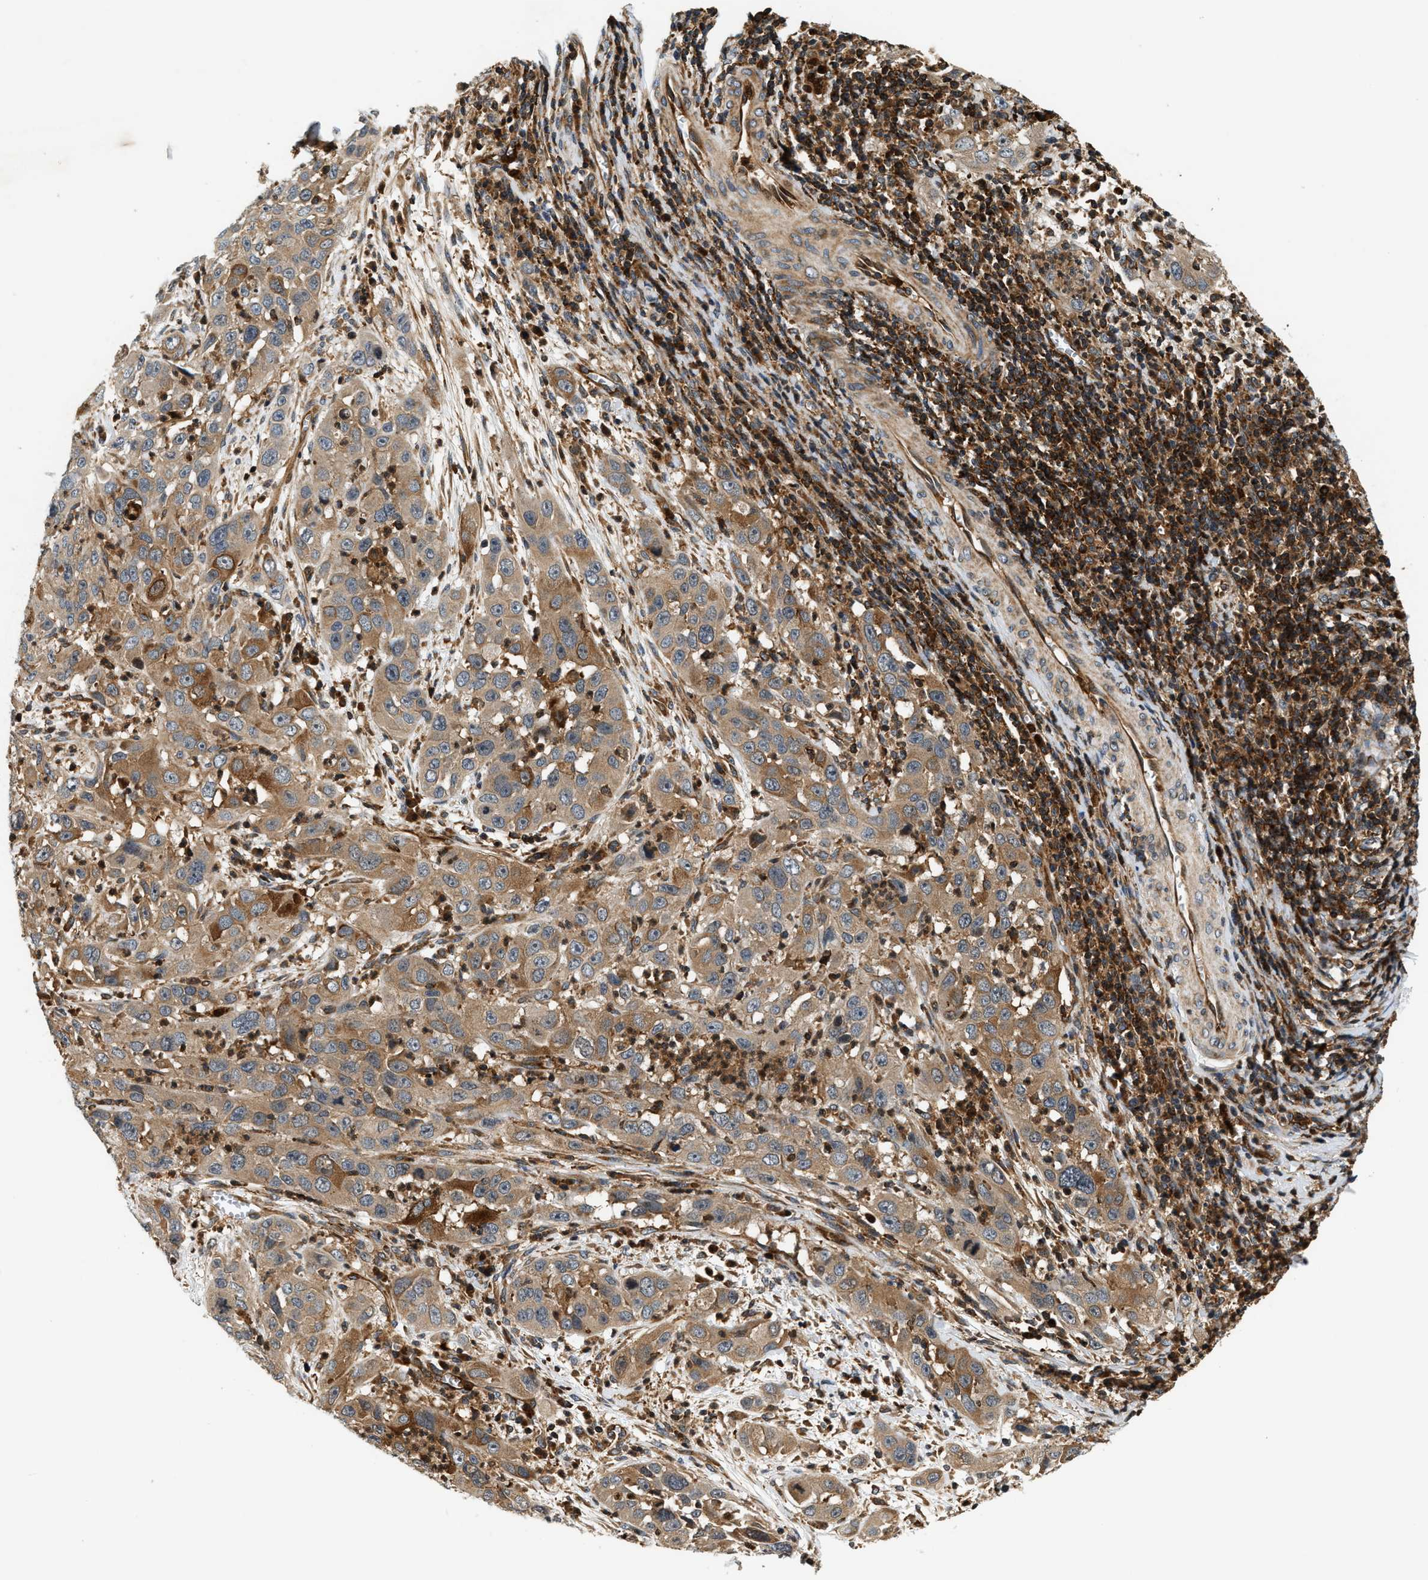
{"staining": {"intensity": "moderate", "quantity": ">75%", "location": "cytoplasmic/membranous"}, "tissue": "cervical cancer", "cell_type": "Tumor cells", "image_type": "cancer", "snomed": [{"axis": "morphology", "description": "Squamous cell carcinoma, NOS"}, {"axis": "topography", "description": "Cervix"}], "caption": "DAB immunohistochemical staining of human cervical squamous cell carcinoma demonstrates moderate cytoplasmic/membranous protein staining in about >75% of tumor cells.", "gene": "SAMD9", "patient": {"sex": "female", "age": 32}}